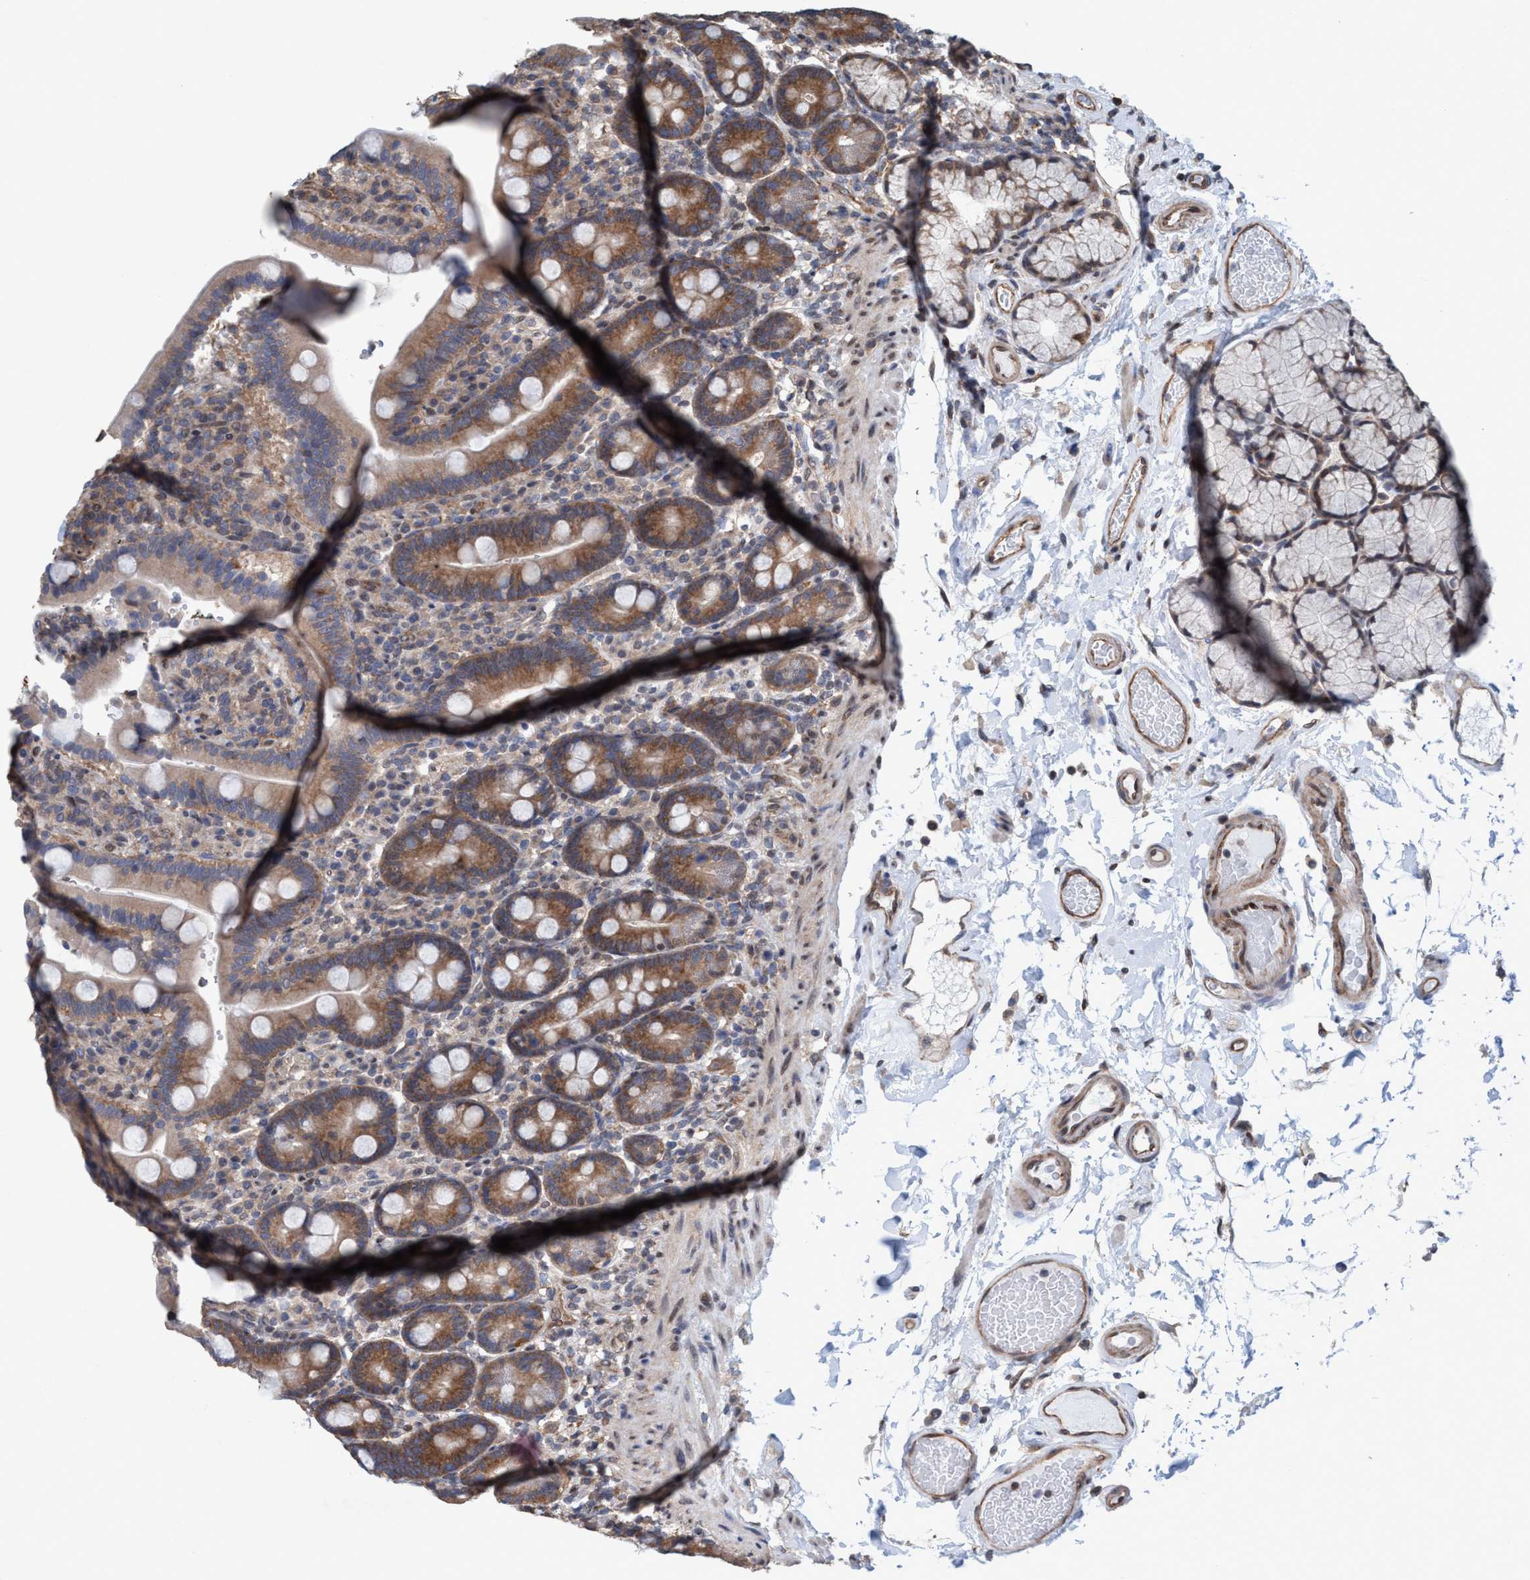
{"staining": {"intensity": "moderate", "quantity": "25%-75%", "location": "cytoplasmic/membranous"}, "tissue": "duodenum", "cell_type": "Glandular cells", "image_type": "normal", "snomed": [{"axis": "morphology", "description": "Normal tissue, NOS"}, {"axis": "topography", "description": "Small intestine, NOS"}], "caption": "Immunohistochemistry (IHC) micrograph of unremarkable duodenum: duodenum stained using IHC displays medium levels of moderate protein expression localized specifically in the cytoplasmic/membranous of glandular cells, appearing as a cytoplasmic/membranous brown color.", "gene": "METAP2", "patient": {"sex": "female", "age": 71}}